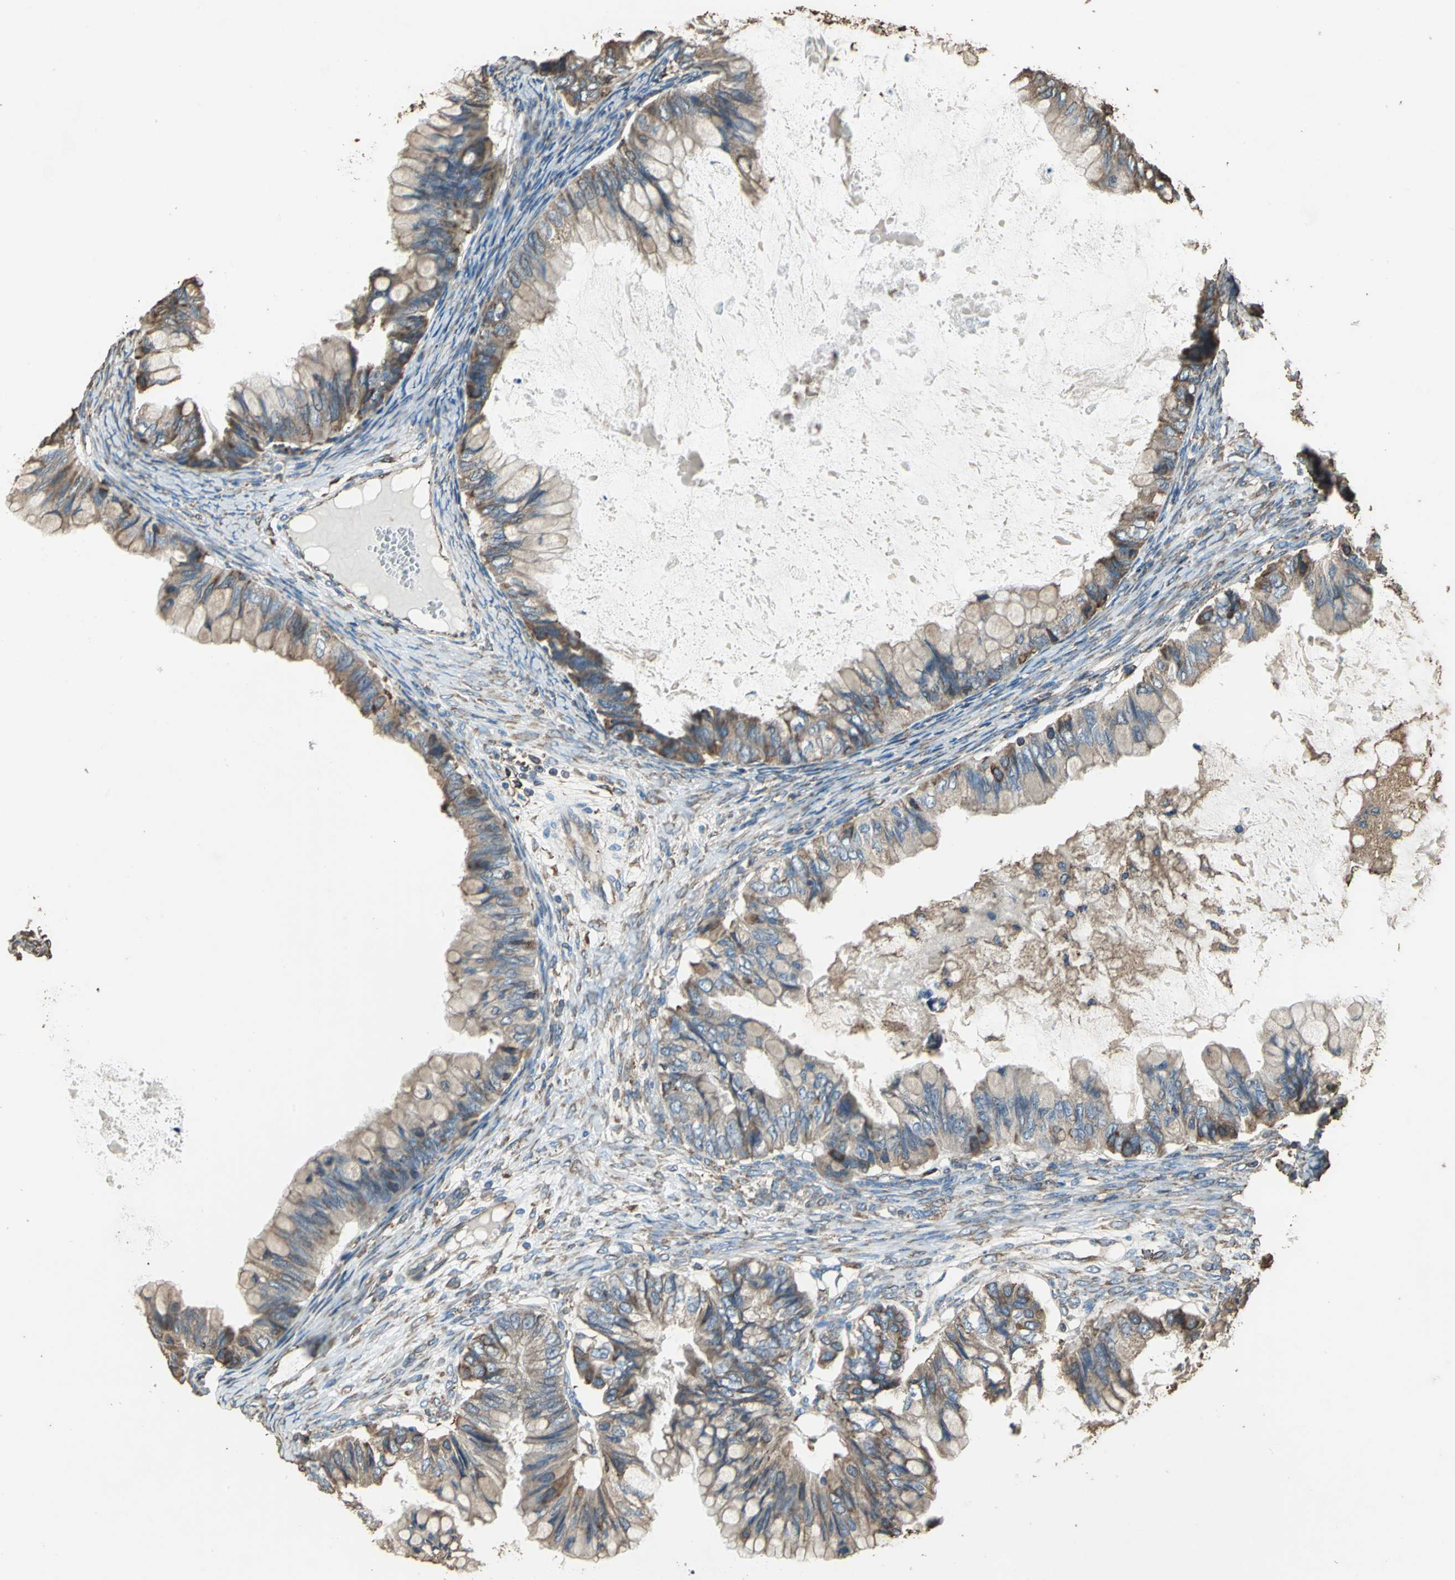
{"staining": {"intensity": "strong", "quantity": ">75%", "location": "cytoplasmic/membranous"}, "tissue": "ovarian cancer", "cell_type": "Tumor cells", "image_type": "cancer", "snomed": [{"axis": "morphology", "description": "Cystadenocarcinoma, mucinous, NOS"}, {"axis": "topography", "description": "Ovary"}], "caption": "Tumor cells exhibit strong cytoplasmic/membranous staining in approximately >75% of cells in ovarian mucinous cystadenocarcinoma.", "gene": "GPANK1", "patient": {"sex": "female", "age": 80}}